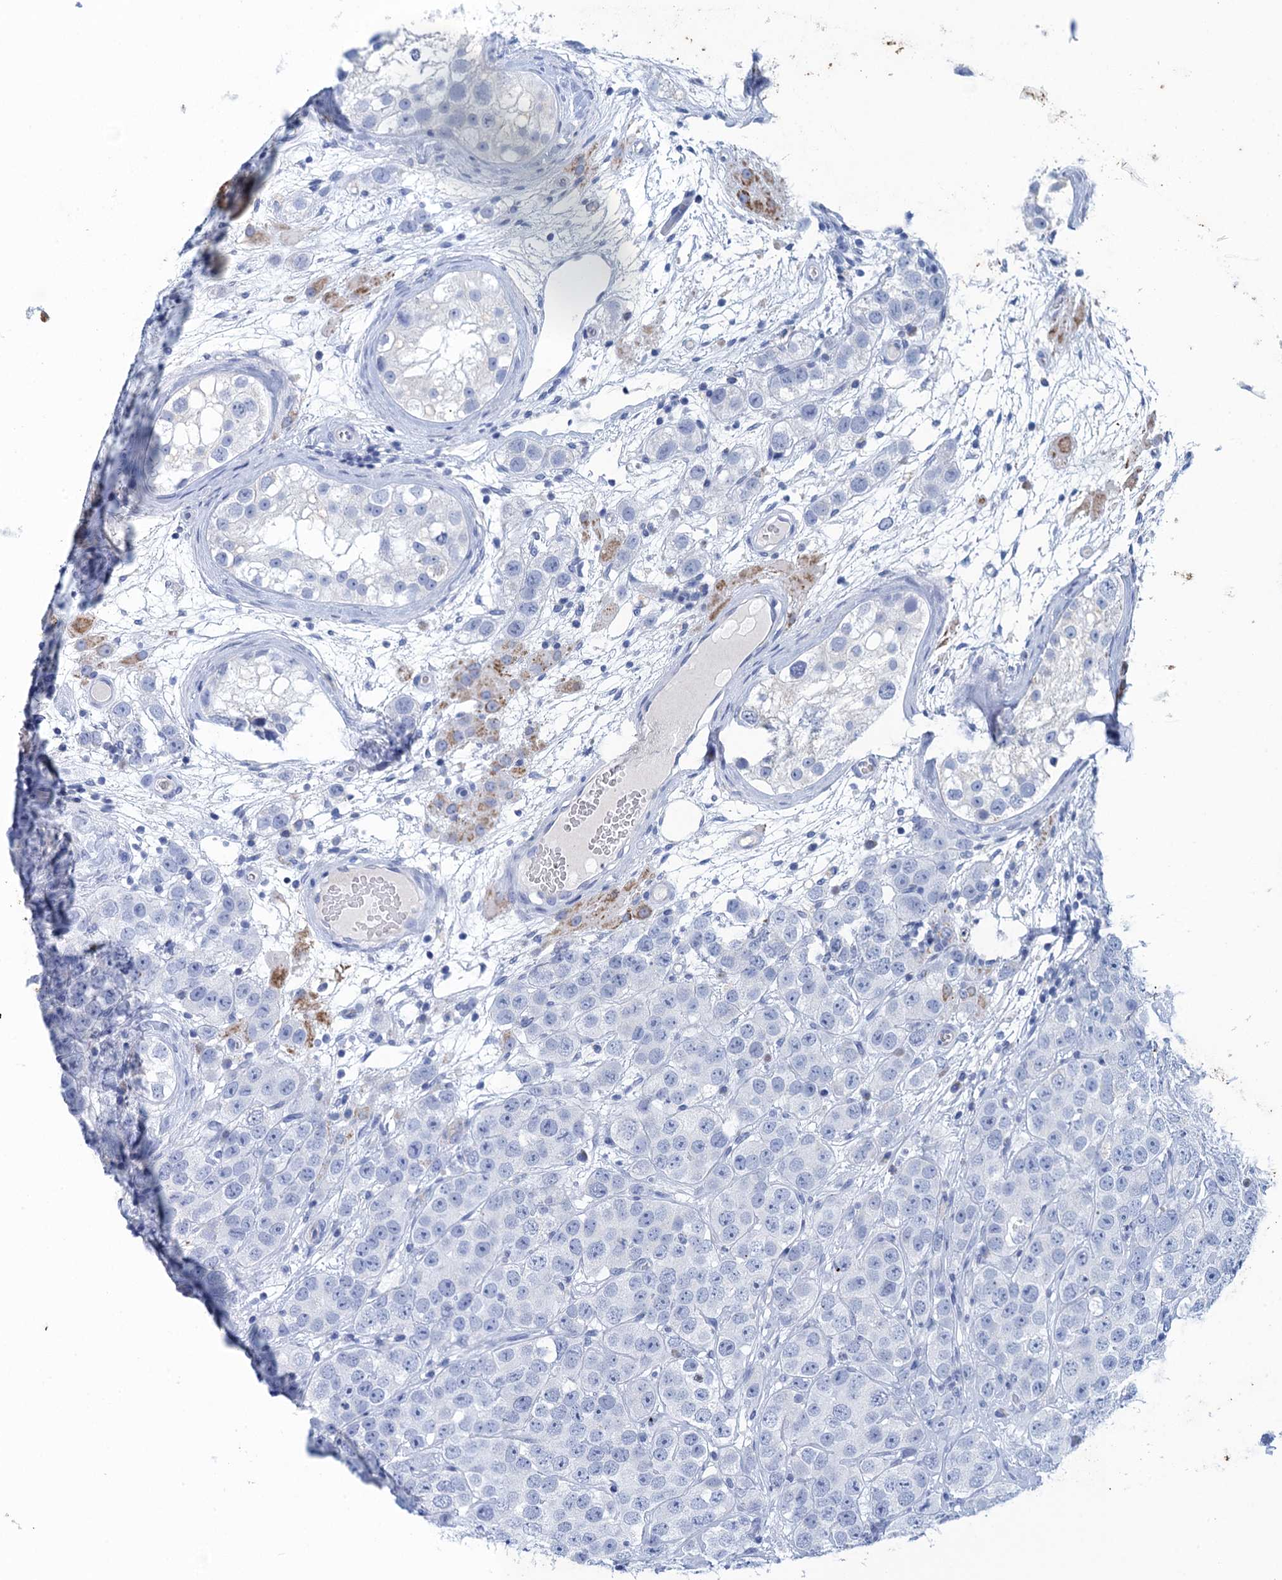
{"staining": {"intensity": "negative", "quantity": "none", "location": "none"}, "tissue": "testis cancer", "cell_type": "Tumor cells", "image_type": "cancer", "snomed": [{"axis": "morphology", "description": "Seminoma, NOS"}, {"axis": "topography", "description": "Testis"}], "caption": "A micrograph of human testis cancer is negative for staining in tumor cells.", "gene": "SCEL", "patient": {"sex": "male", "age": 28}}